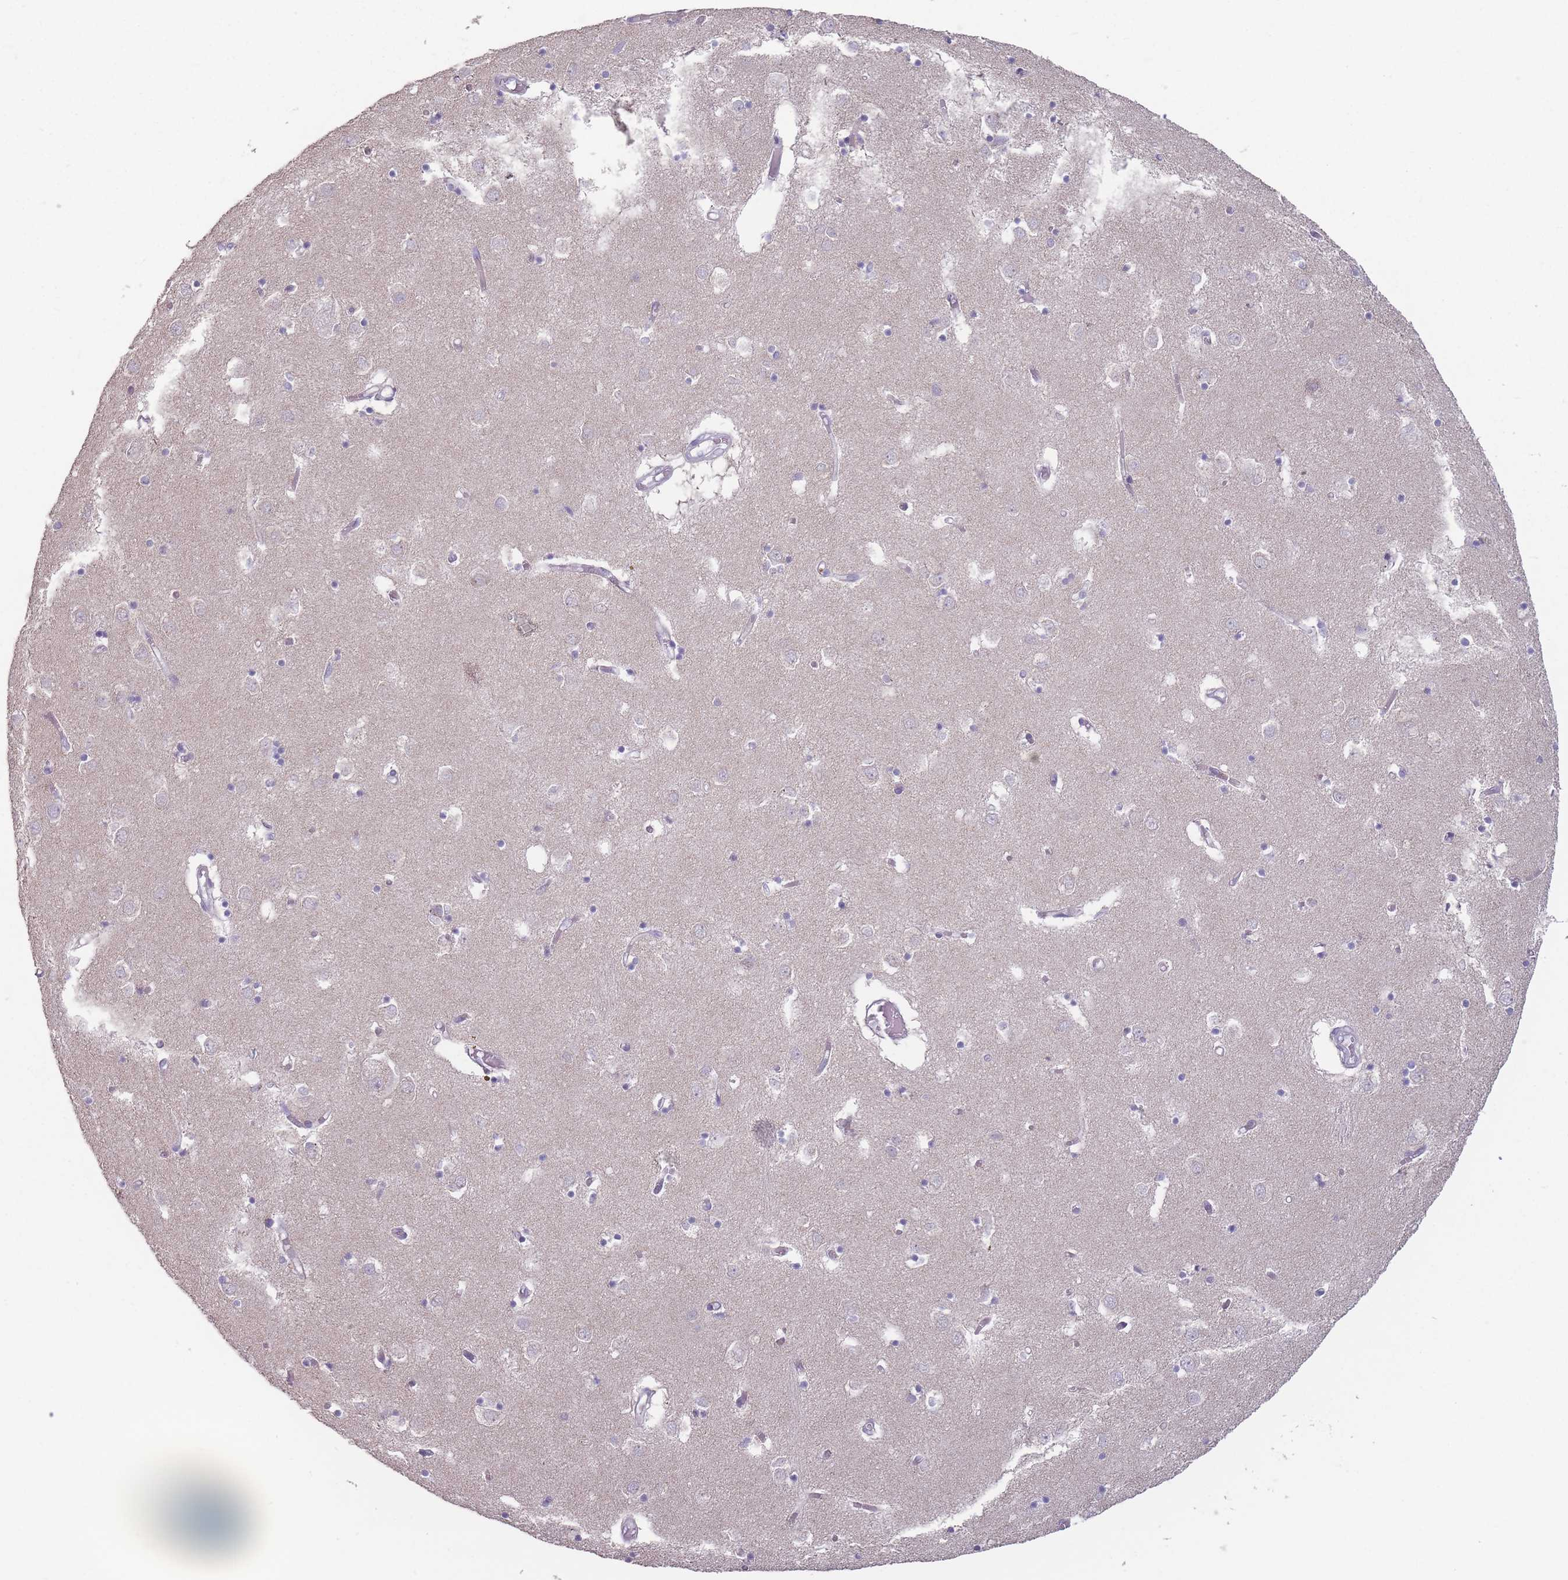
{"staining": {"intensity": "negative", "quantity": "none", "location": "none"}, "tissue": "caudate", "cell_type": "Glial cells", "image_type": "normal", "snomed": [{"axis": "morphology", "description": "Normal tissue, NOS"}, {"axis": "topography", "description": "Lateral ventricle wall"}], "caption": "Micrograph shows no significant protein expression in glial cells of unremarkable caudate.", "gene": "AKAIN1", "patient": {"sex": "male", "age": 70}}